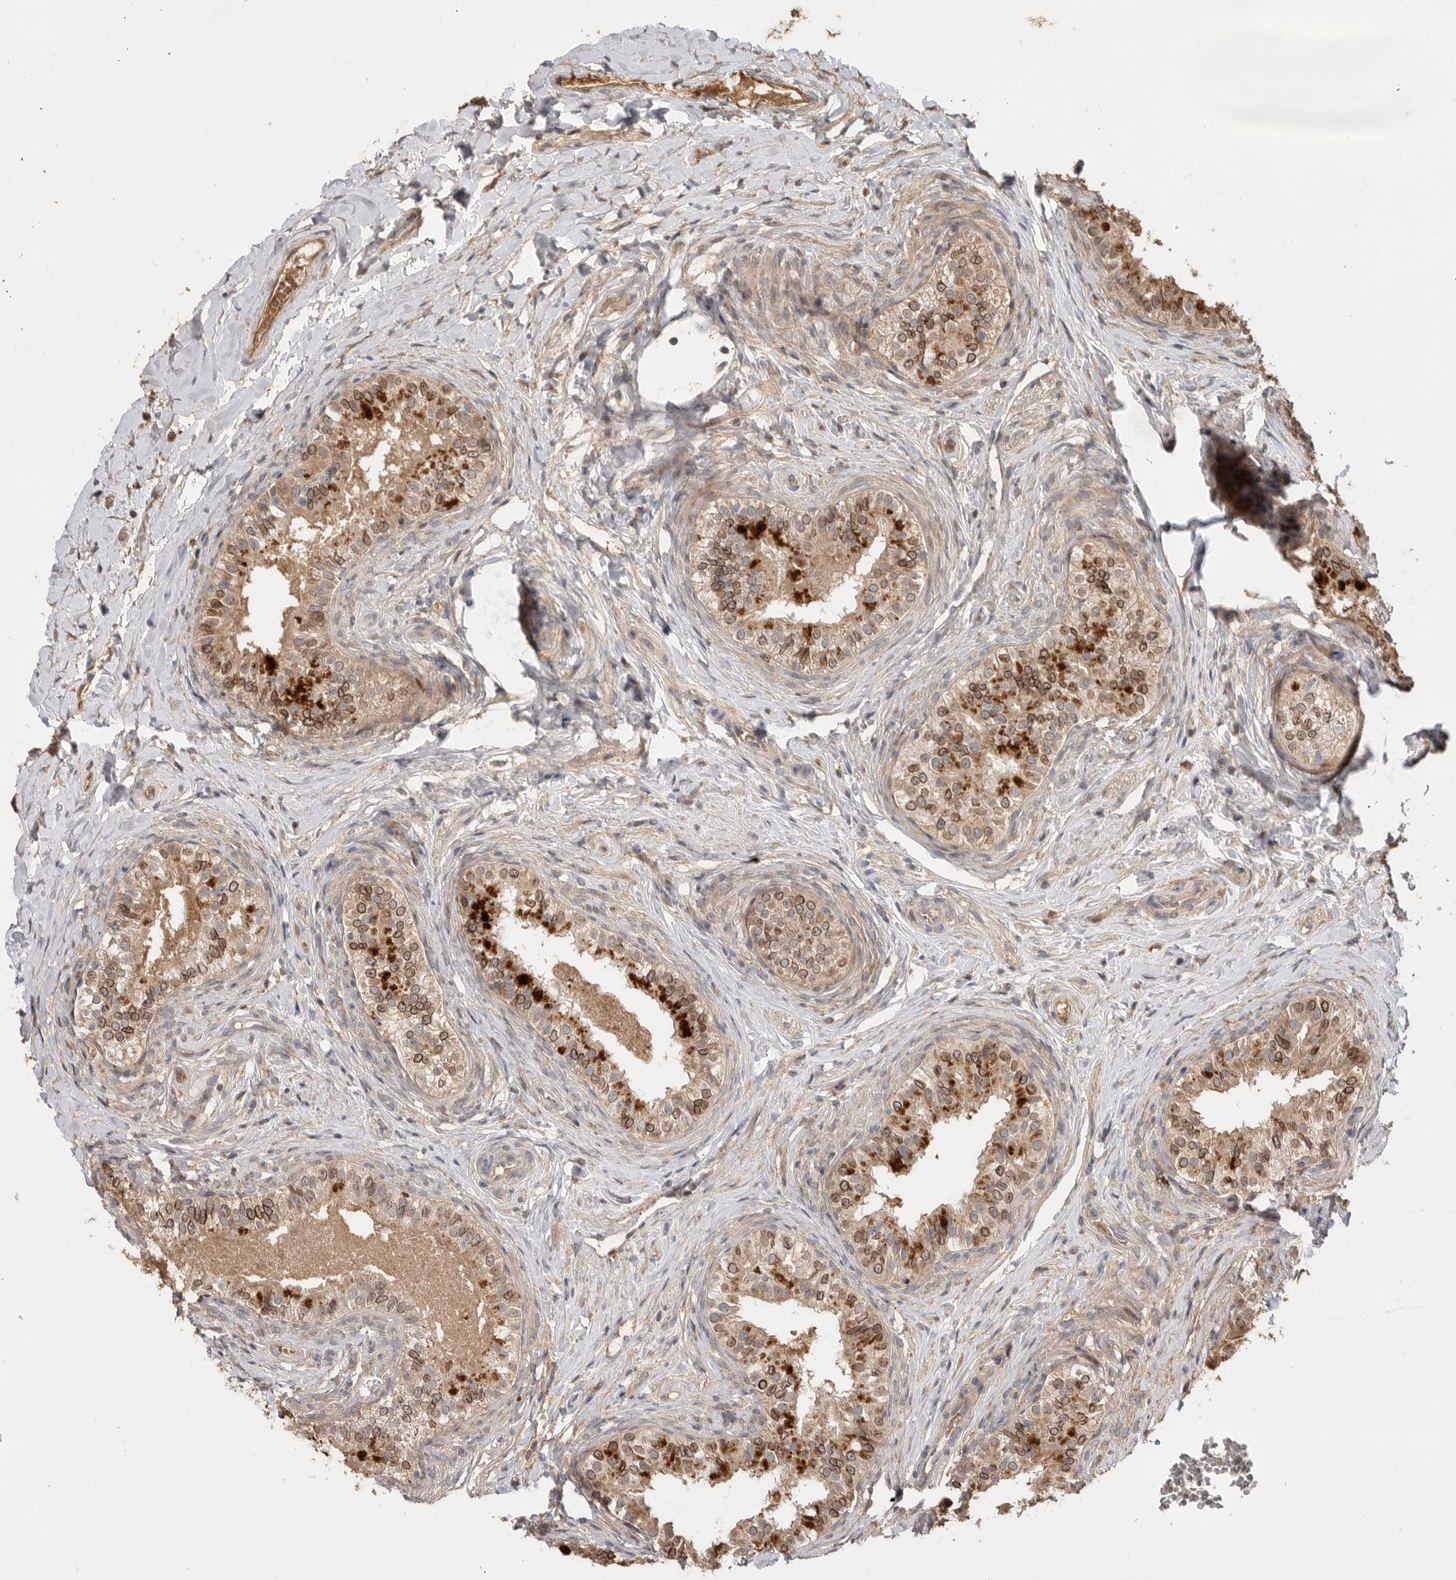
{"staining": {"intensity": "strong", "quantity": "25%-75%", "location": "cytoplasmic/membranous,nuclear"}, "tissue": "epididymis", "cell_type": "Glandular cells", "image_type": "normal", "snomed": [{"axis": "morphology", "description": "Normal tissue, NOS"}, {"axis": "topography", "description": "Epididymis"}], "caption": "High-magnification brightfield microscopy of benign epididymis stained with DAB (3,3'-diaminobenzidine) (brown) and counterstained with hematoxylin (blue). glandular cells exhibit strong cytoplasmic/membranous,nuclear expression is present in approximately25%-75% of cells.", "gene": "VN1R4", "patient": {"sex": "male", "age": 49}}